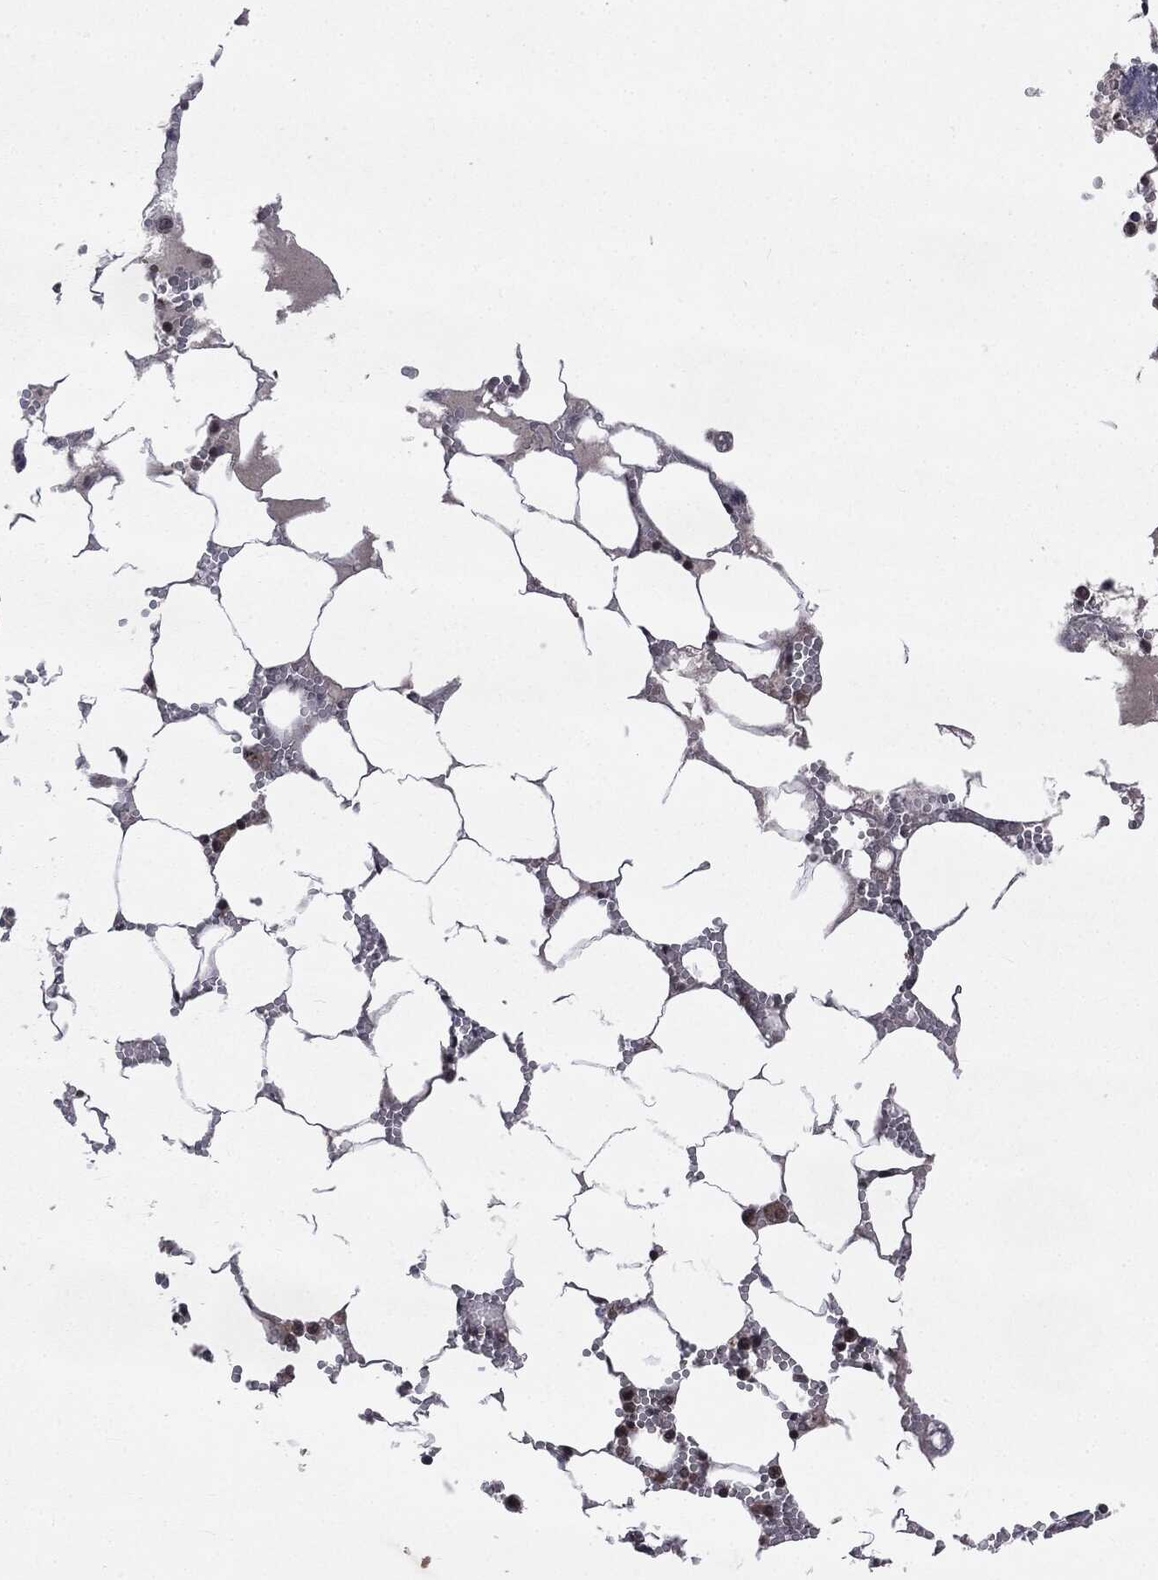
{"staining": {"intensity": "strong", "quantity": "25%-75%", "location": "nuclear"}, "tissue": "bone marrow", "cell_type": "Hematopoietic cells", "image_type": "normal", "snomed": [{"axis": "morphology", "description": "Normal tissue, NOS"}, {"axis": "topography", "description": "Bone marrow"}], "caption": "Immunohistochemistry (IHC) of normal bone marrow displays high levels of strong nuclear positivity in about 25%-75% of hematopoietic cells.", "gene": "STAU2", "patient": {"sex": "female", "age": 64}}